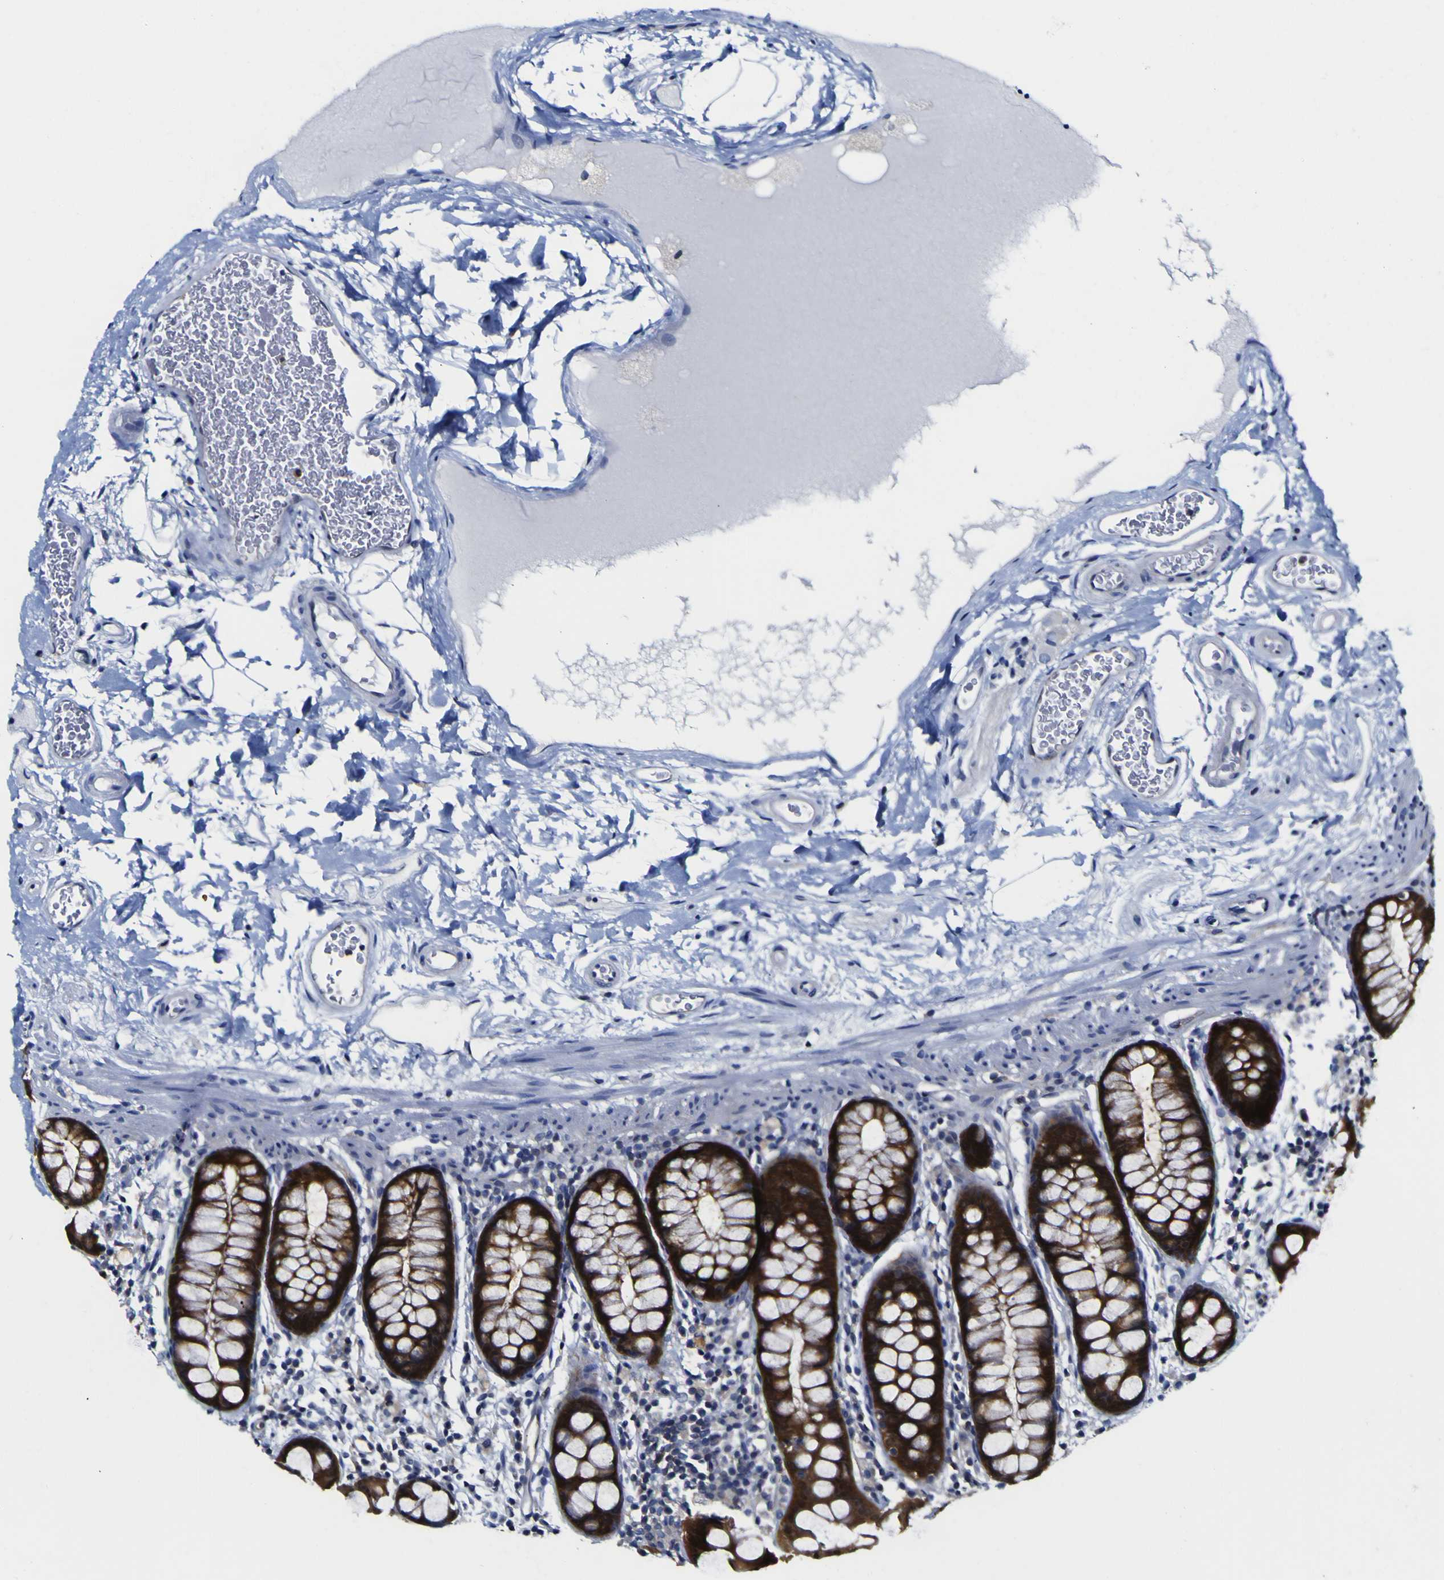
{"staining": {"intensity": "negative", "quantity": "none", "location": "none"}, "tissue": "colon", "cell_type": "Endothelial cells", "image_type": "normal", "snomed": [{"axis": "morphology", "description": "Normal tissue, NOS"}, {"axis": "topography", "description": "Colon"}], "caption": "Immunohistochemical staining of unremarkable human colon exhibits no significant expression in endothelial cells.", "gene": "CASP6", "patient": {"sex": "female", "age": 80}}